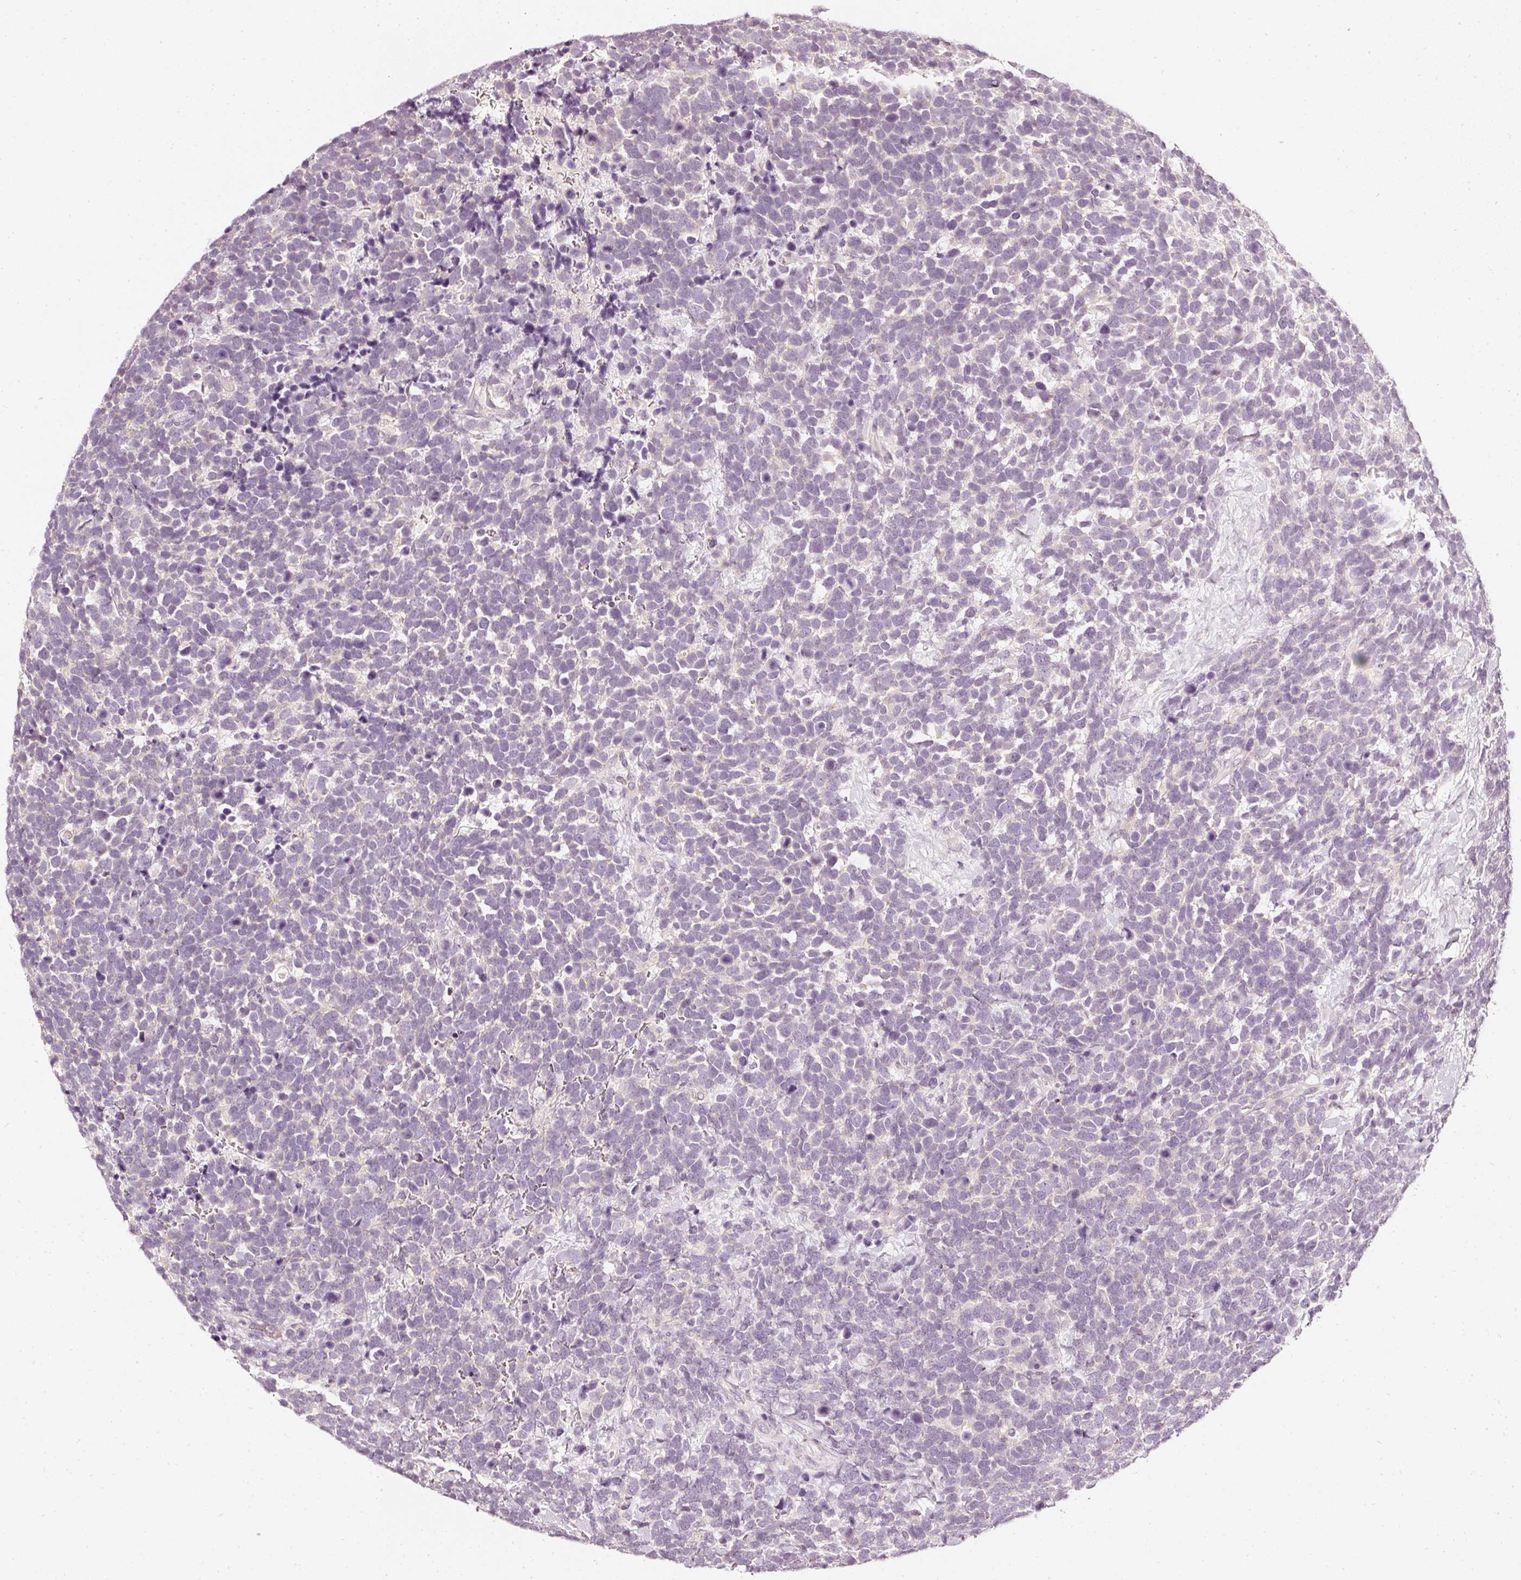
{"staining": {"intensity": "negative", "quantity": "none", "location": "none"}, "tissue": "urothelial cancer", "cell_type": "Tumor cells", "image_type": "cancer", "snomed": [{"axis": "morphology", "description": "Urothelial carcinoma, High grade"}, {"axis": "topography", "description": "Urinary bladder"}], "caption": "Tumor cells show no significant positivity in urothelial carcinoma (high-grade). (Brightfield microscopy of DAB (3,3'-diaminobenzidine) immunohistochemistry at high magnification).", "gene": "CNP", "patient": {"sex": "female", "age": 82}}